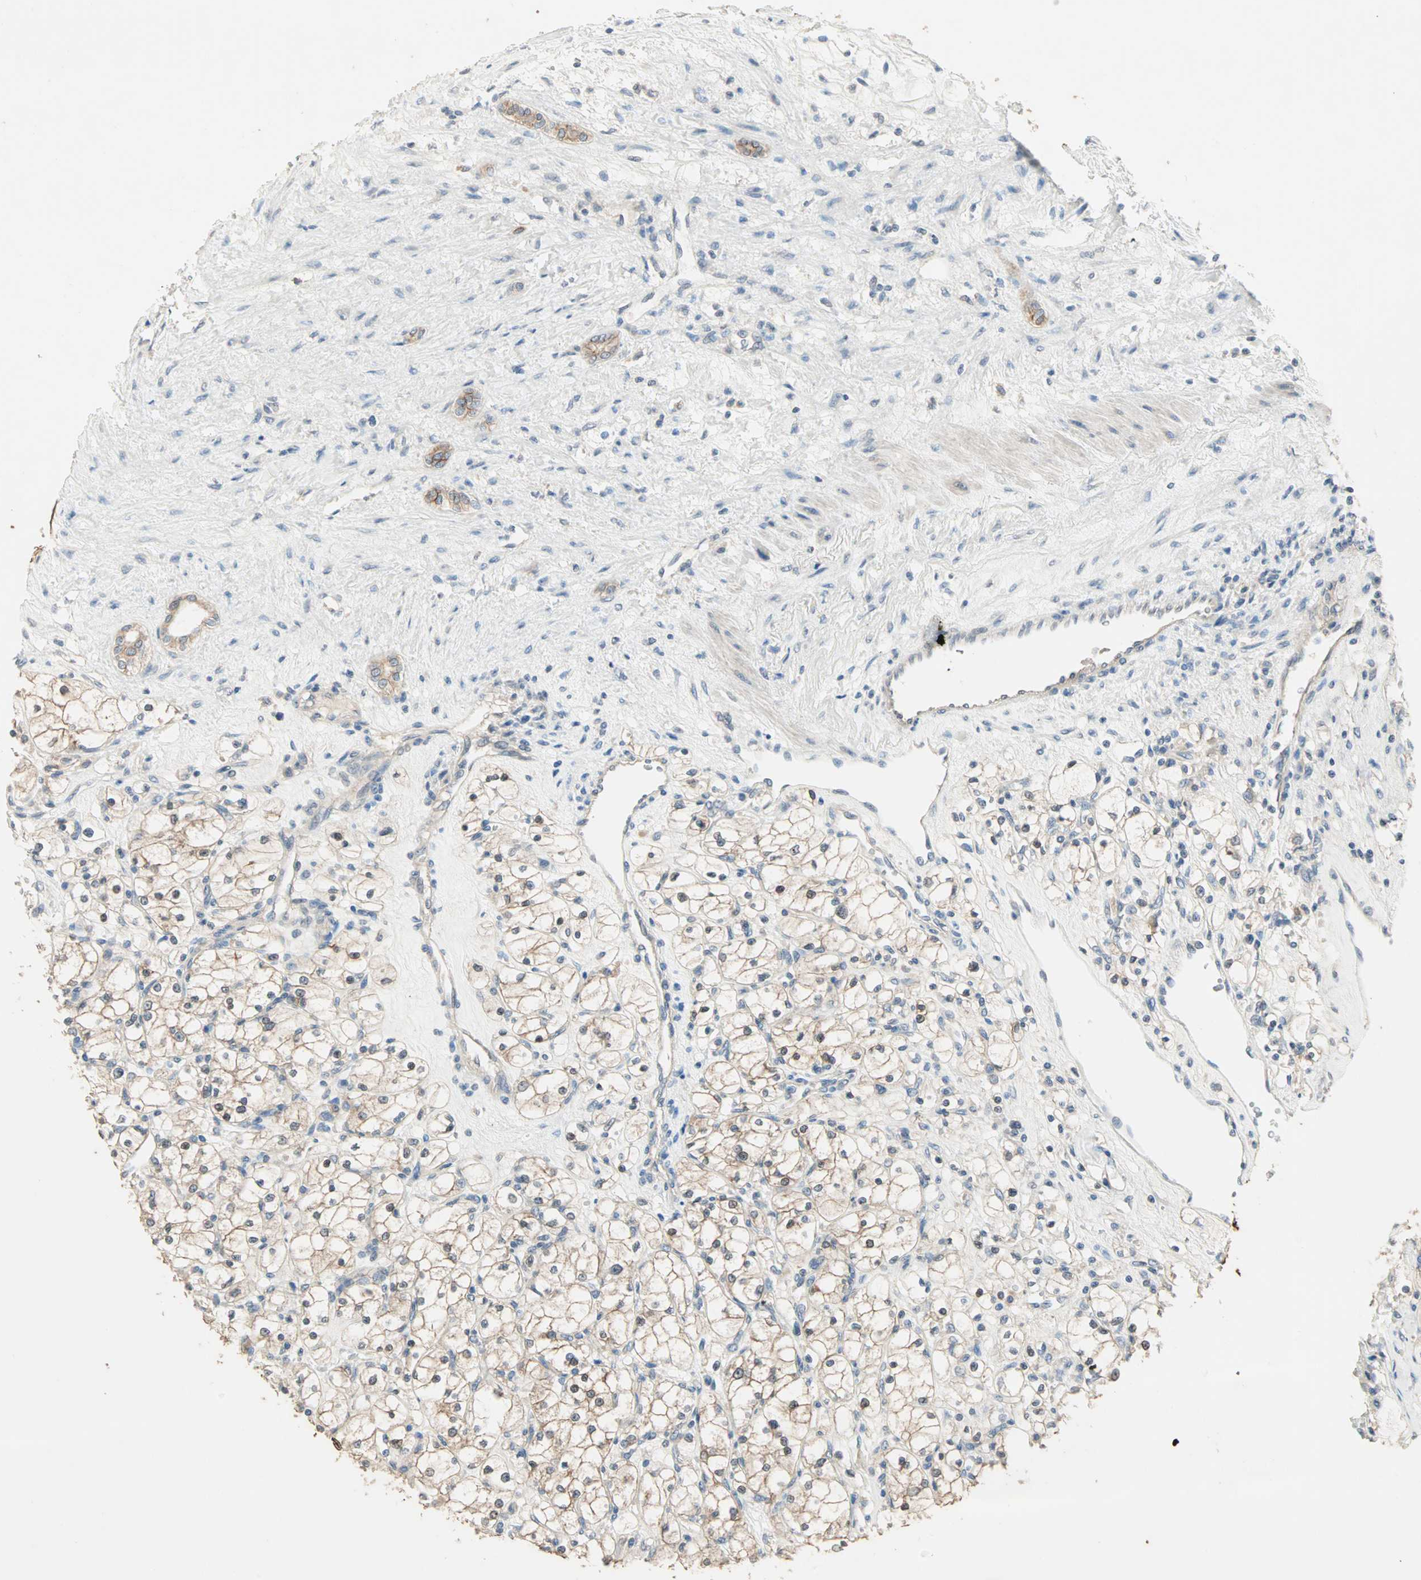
{"staining": {"intensity": "moderate", "quantity": ">75%", "location": "cytoplasmic/membranous,nuclear"}, "tissue": "renal cancer", "cell_type": "Tumor cells", "image_type": "cancer", "snomed": [{"axis": "morphology", "description": "Adenocarcinoma, NOS"}, {"axis": "topography", "description": "Kidney"}], "caption": "Immunohistochemistry (DAB) staining of human renal adenocarcinoma reveals moderate cytoplasmic/membranous and nuclear protein expression in approximately >75% of tumor cells. The staining was performed using DAB, with brown indicating positive protein expression. Nuclei are stained blue with hematoxylin.", "gene": "TTF2", "patient": {"sex": "female", "age": 83}}